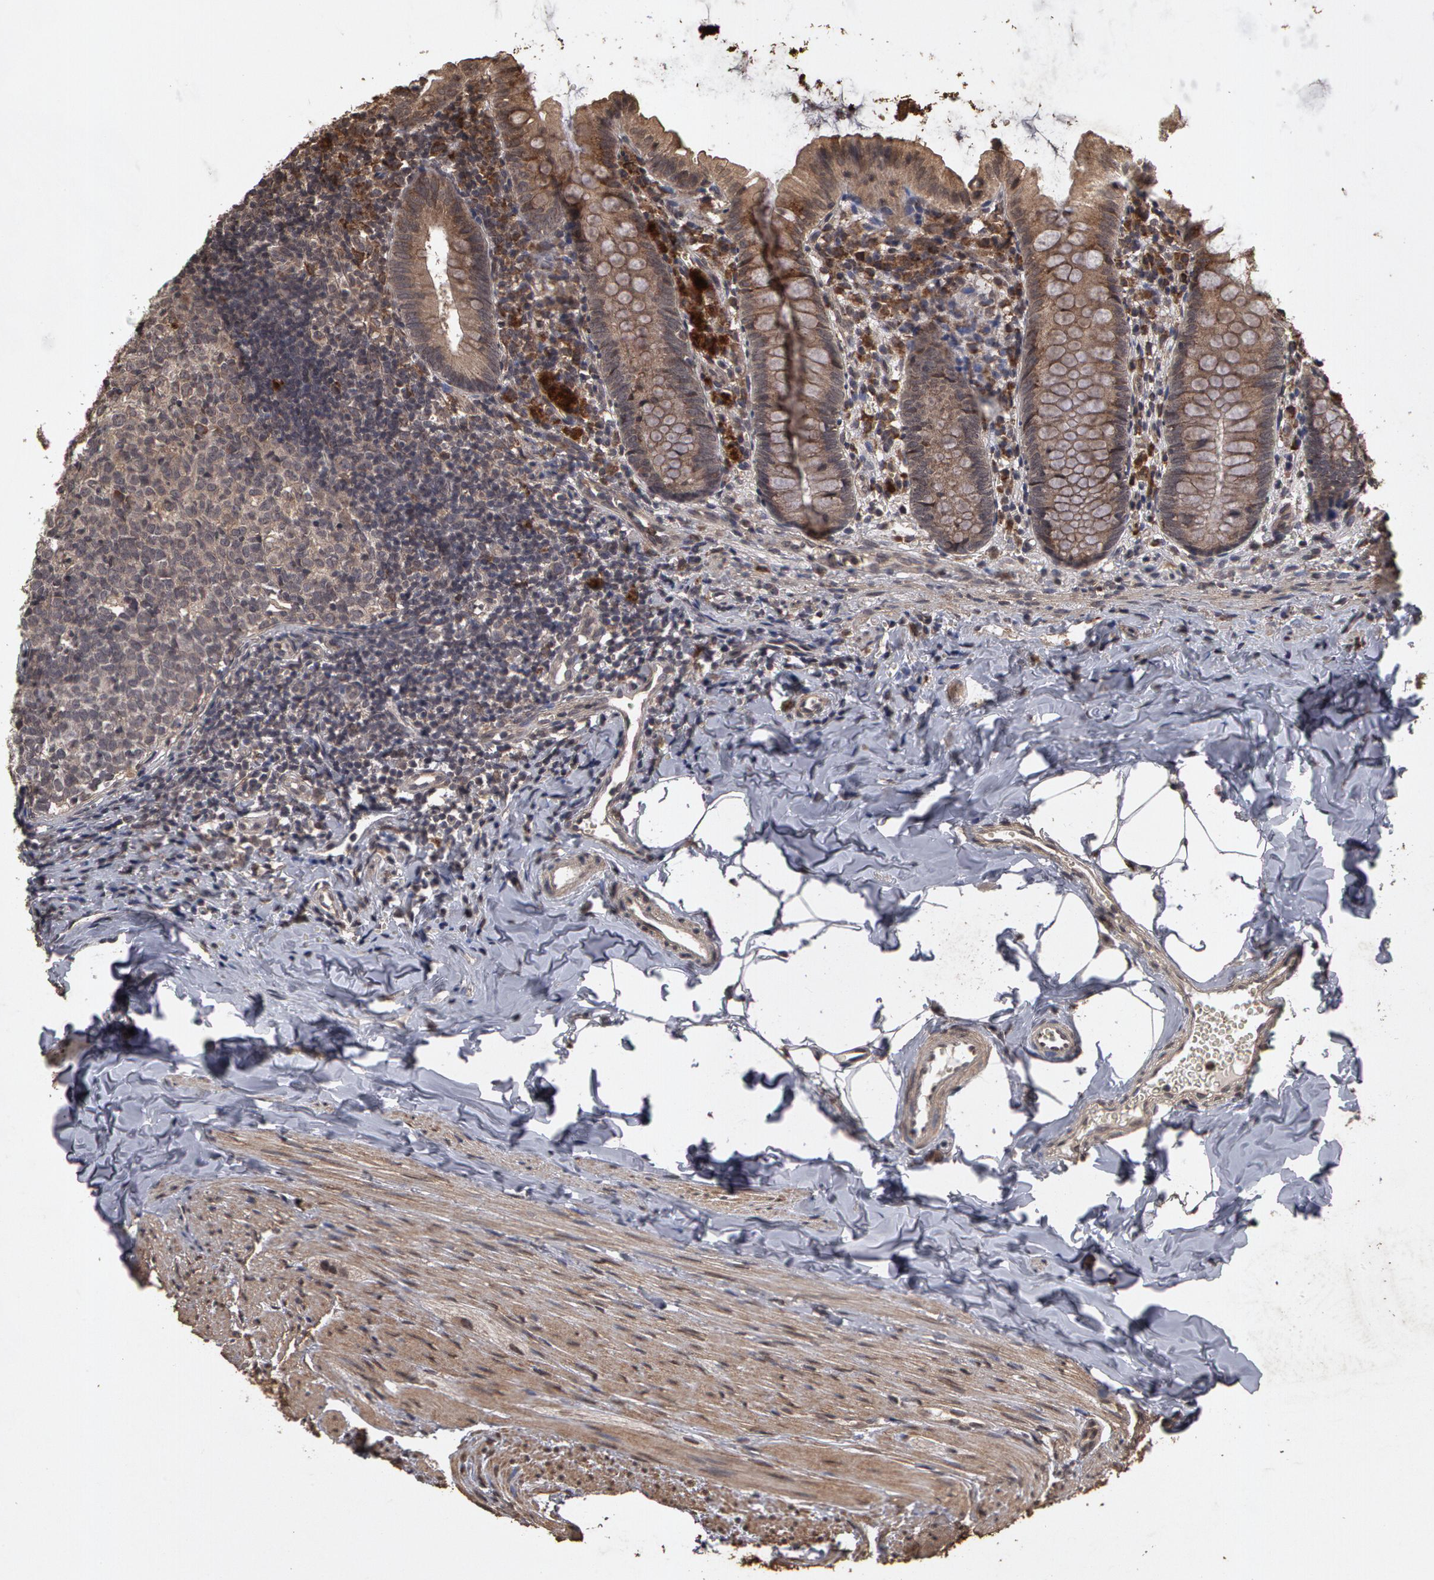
{"staining": {"intensity": "weak", "quantity": ">75%", "location": "cytoplasmic/membranous"}, "tissue": "appendix", "cell_type": "Glandular cells", "image_type": "normal", "snomed": [{"axis": "morphology", "description": "Normal tissue, NOS"}, {"axis": "topography", "description": "Appendix"}], "caption": "IHC of normal human appendix reveals low levels of weak cytoplasmic/membranous positivity in approximately >75% of glandular cells.", "gene": "CALR", "patient": {"sex": "female", "age": 9}}